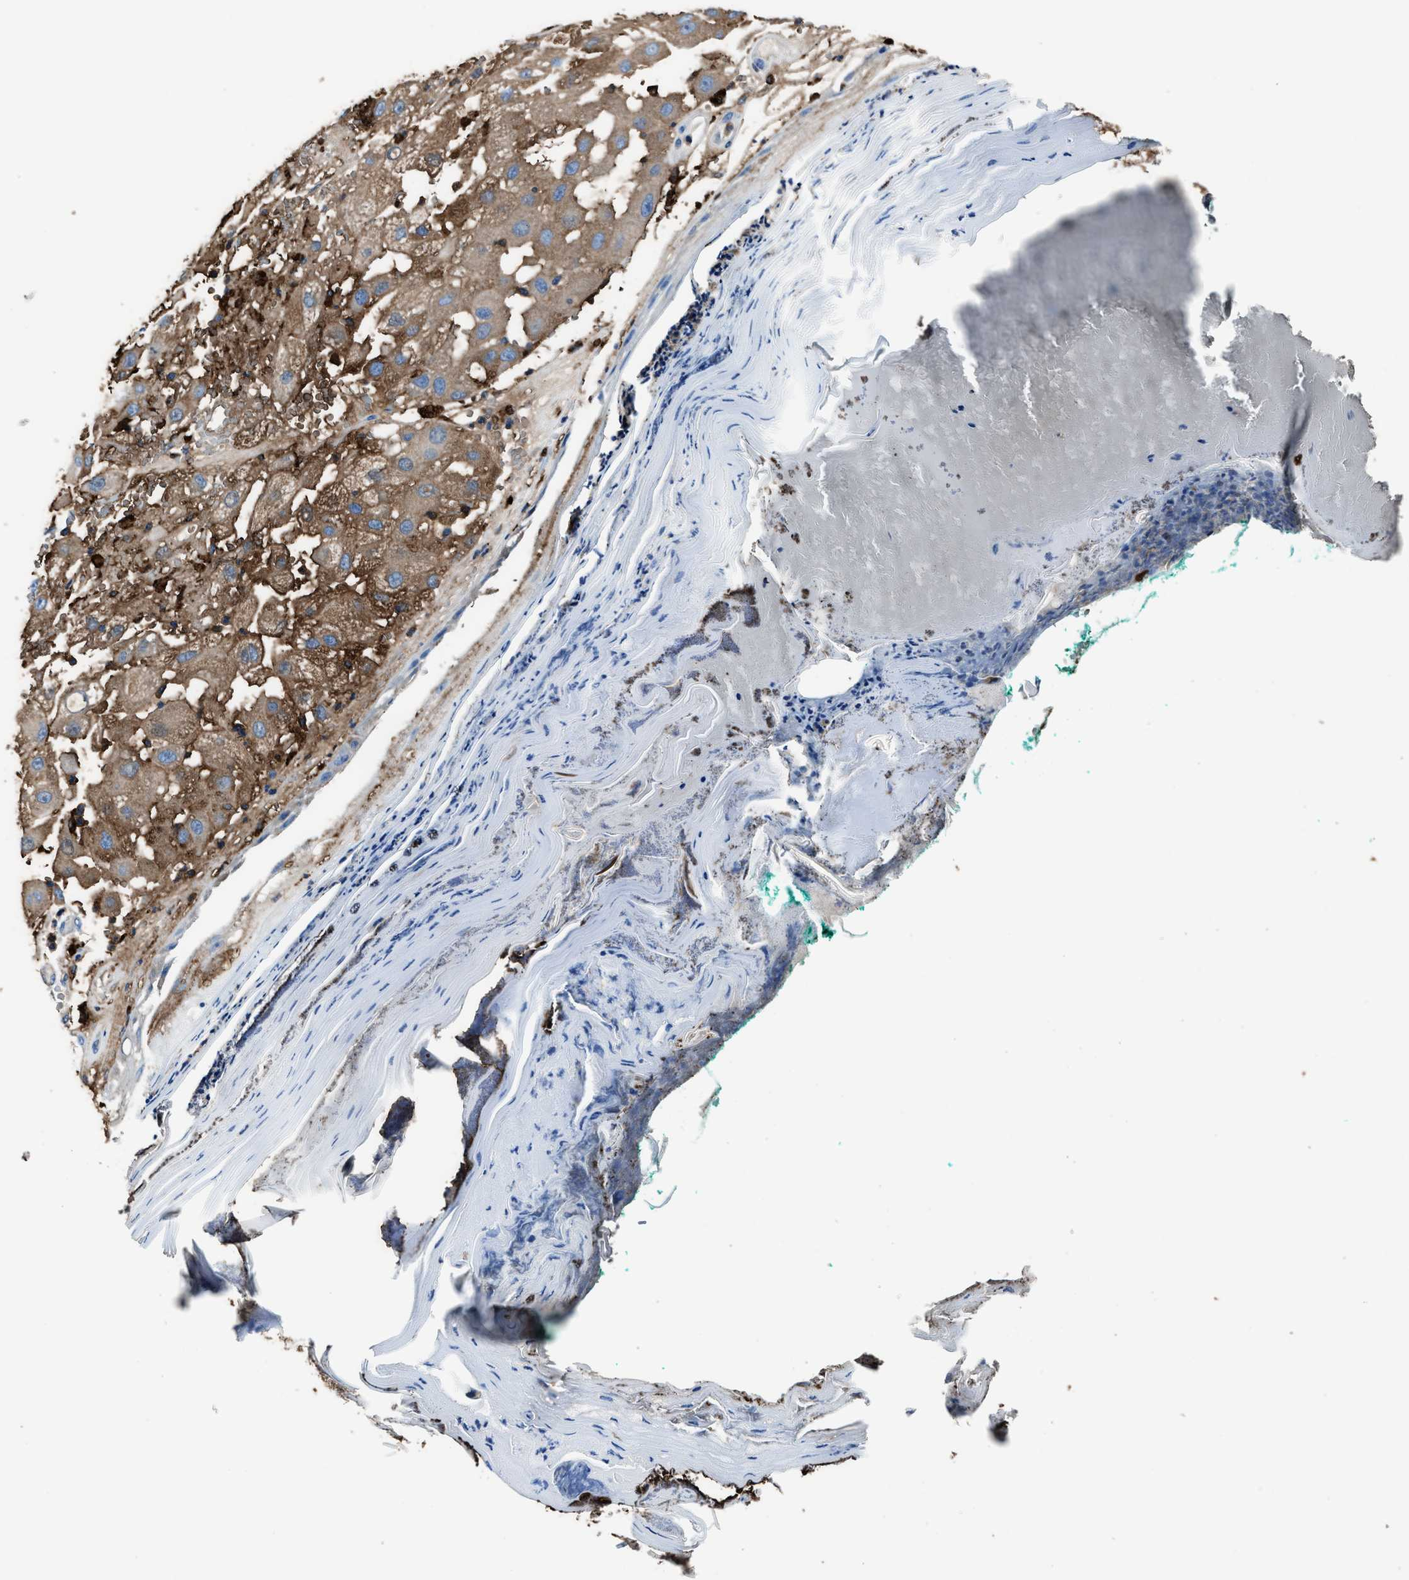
{"staining": {"intensity": "weak", "quantity": "25%-75%", "location": "cytoplasmic/membranous"}, "tissue": "melanoma", "cell_type": "Tumor cells", "image_type": "cancer", "snomed": [{"axis": "morphology", "description": "Malignant melanoma, NOS"}, {"axis": "topography", "description": "Skin"}], "caption": "Human melanoma stained with a protein marker reveals weak staining in tumor cells.", "gene": "FTL", "patient": {"sex": "female", "age": 81}}